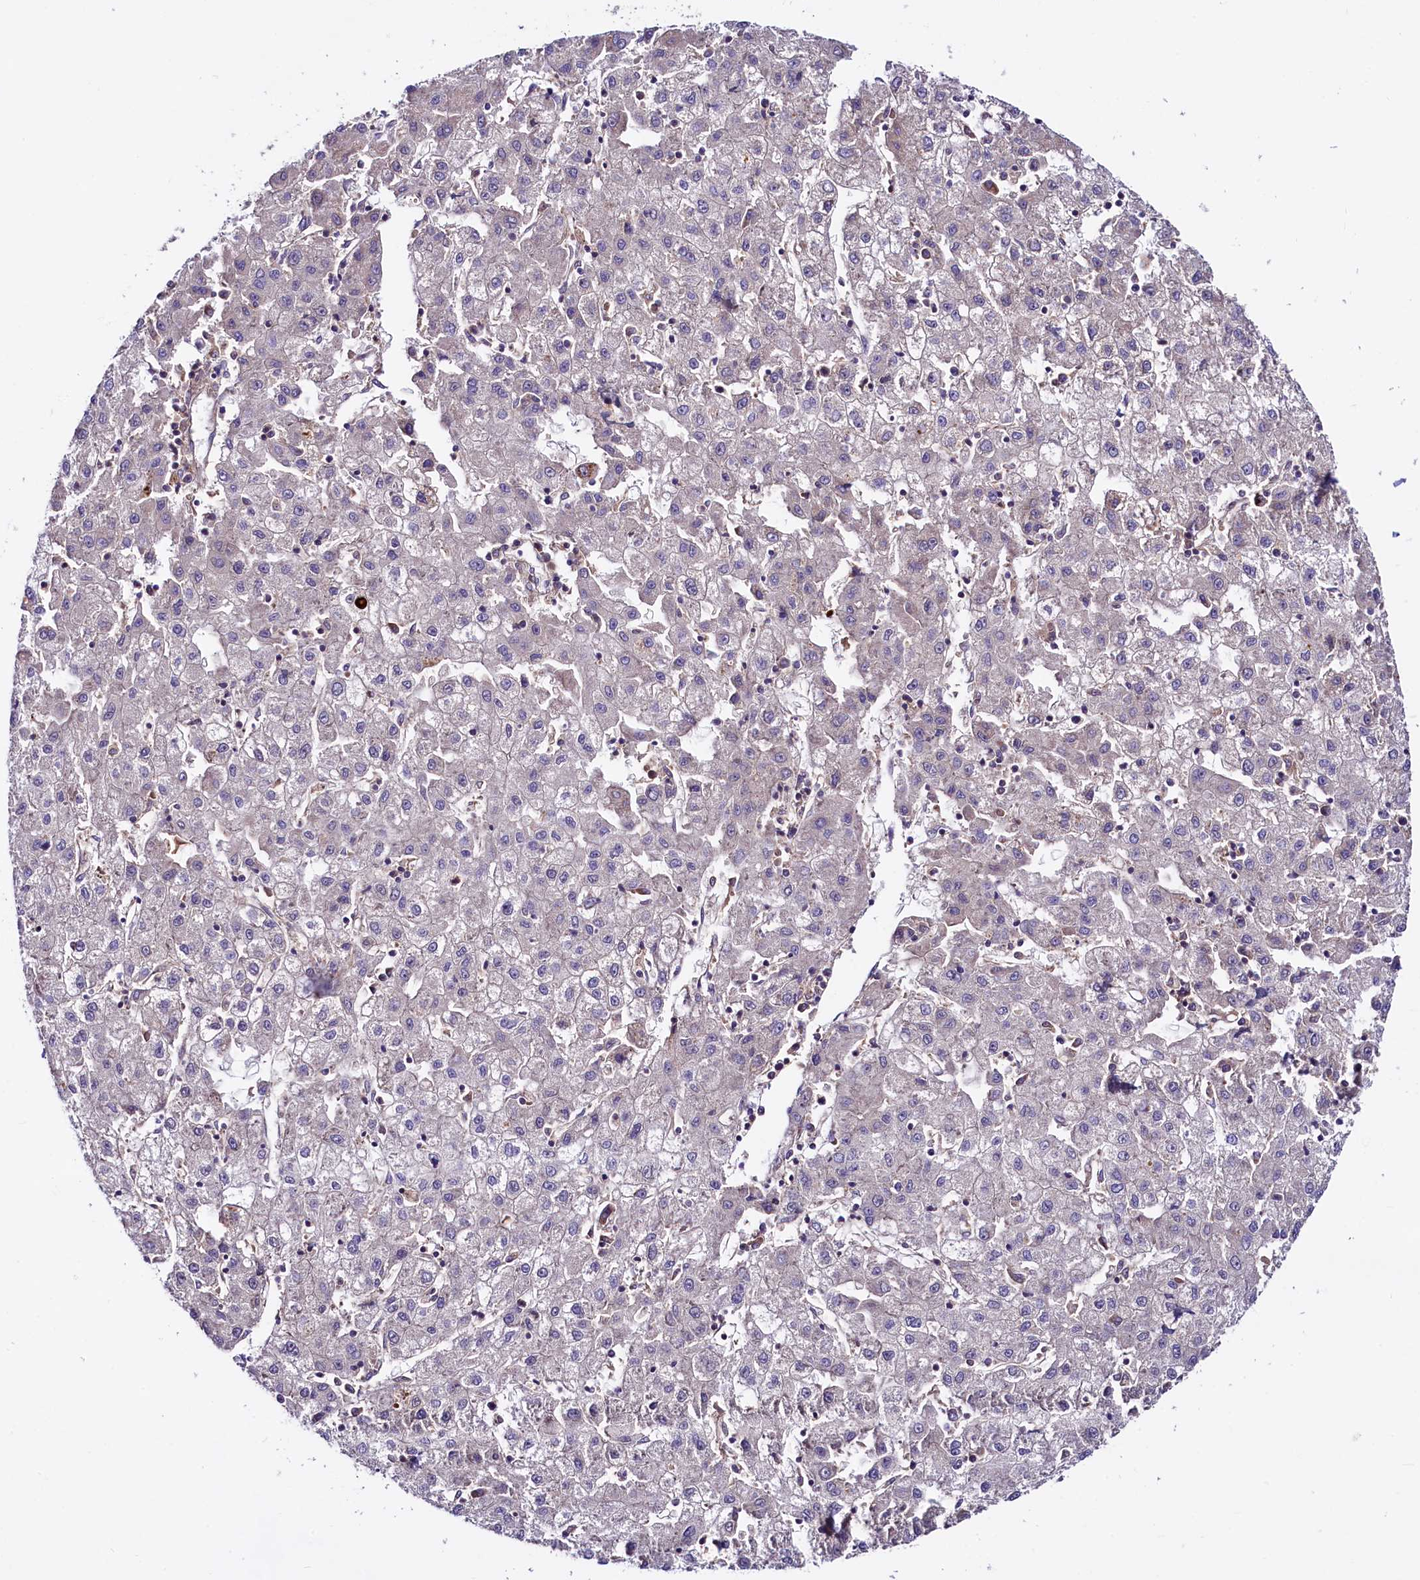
{"staining": {"intensity": "negative", "quantity": "none", "location": "none"}, "tissue": "liver cancer", "cell_type": "Tumor cells", "image_type": "cancer", "snomed": [{"axis": "morphology", "description": "Carcinoma, Hepatocellular, NOS"}, {"axis": "topography", "description": "Liver"}], "caption": "A high-resolution micrograph shows immunohistochemistry (IHC) staining of hepatocellular carcinoma (liver), which exhibits no significant expression in tumor cells.", "gene": "CIAO3", "patient": {"sex": "male", "age": 72}}